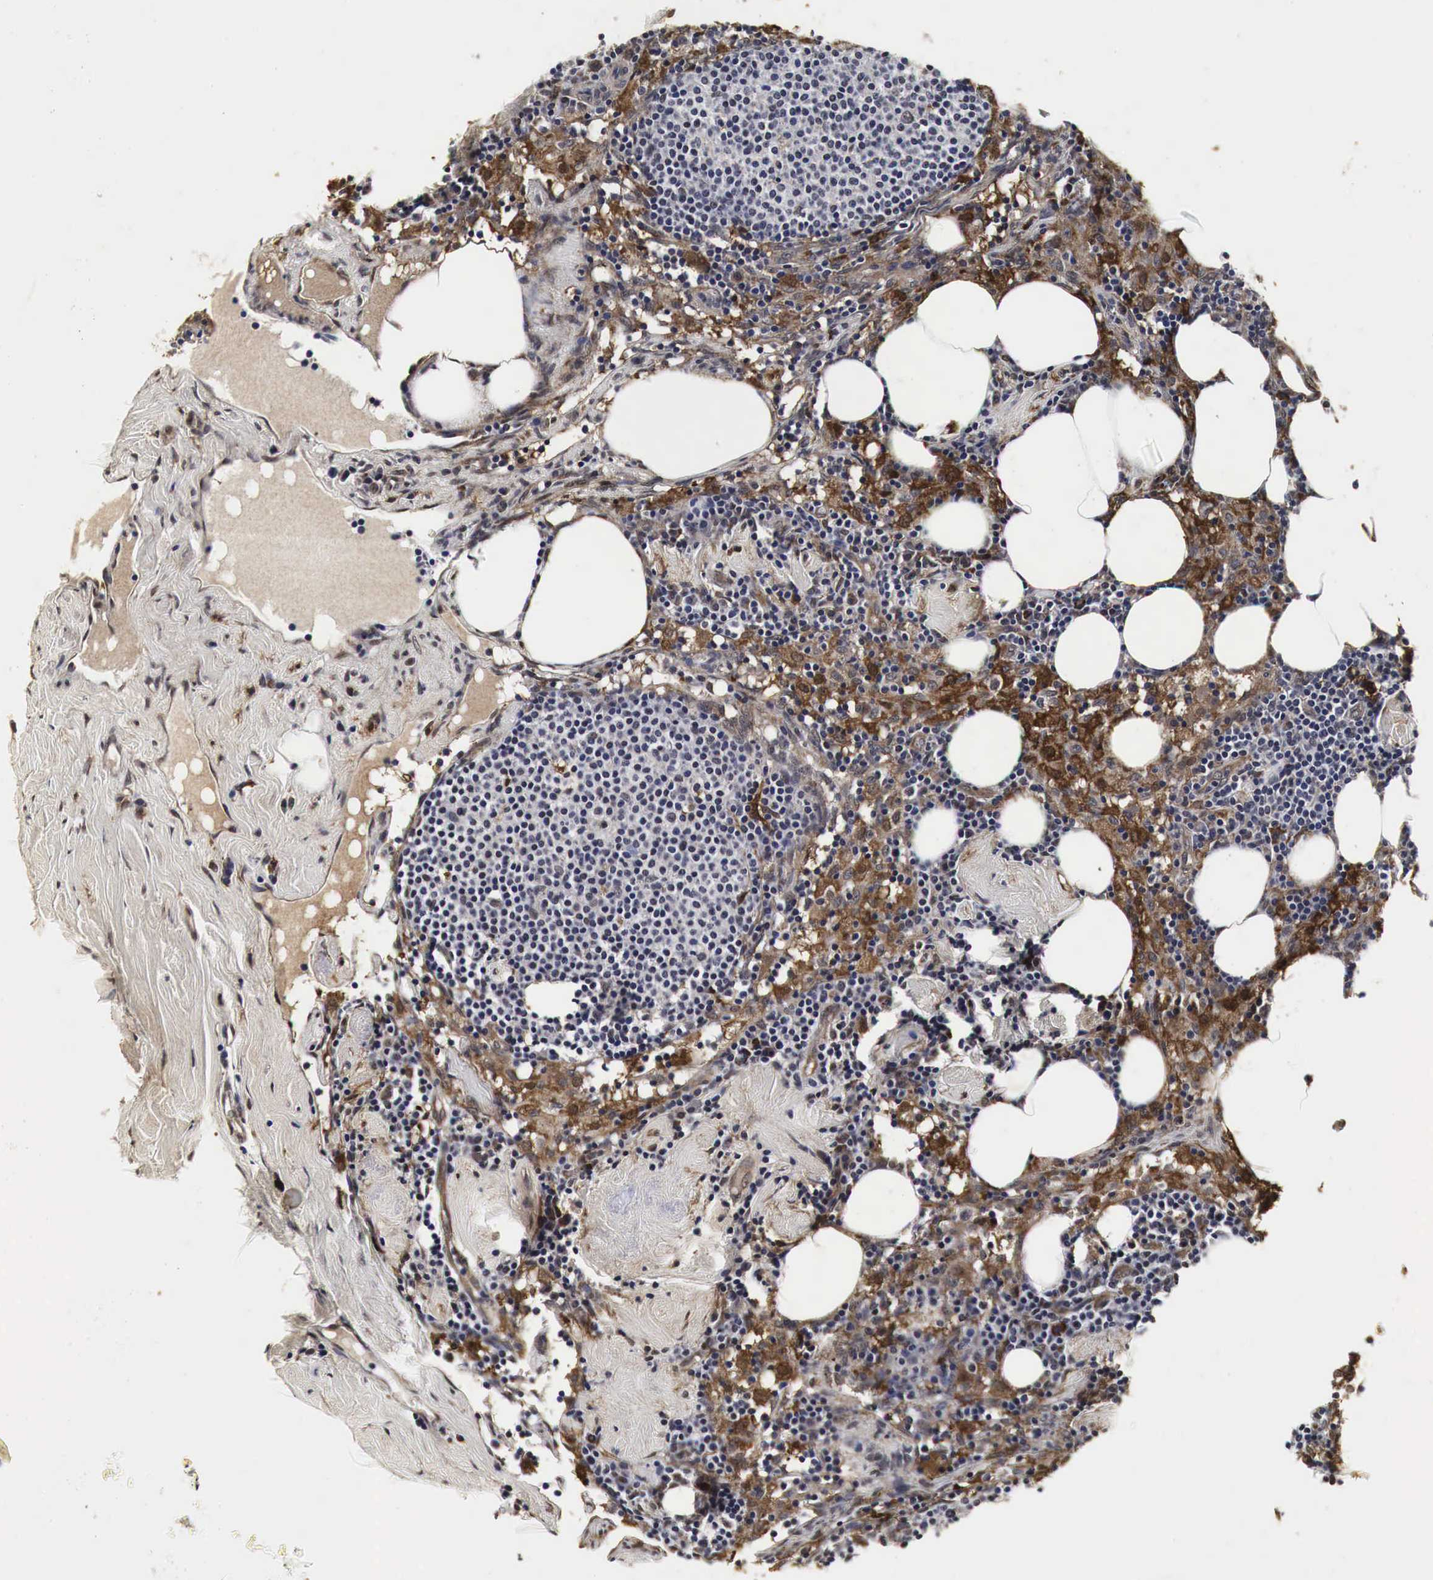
{"staining": {"intensity": "weak", "quantity": "<25%", "location": "cytoplasmic/membranous"}, "tissue": "lymph node", "cell_type": "Germinal center cells", "image_type": "normal", "snomed": [{"axis": "morphology", "description": "Normal tissue, NOS"}, {"axis": "topography", "description": "Lymph node"}], "caption": "Germinal center cells show no significant positivity in normal lymph node.", "gene": "SPIN1", "patient": {"sex": "male", "age": 67}}